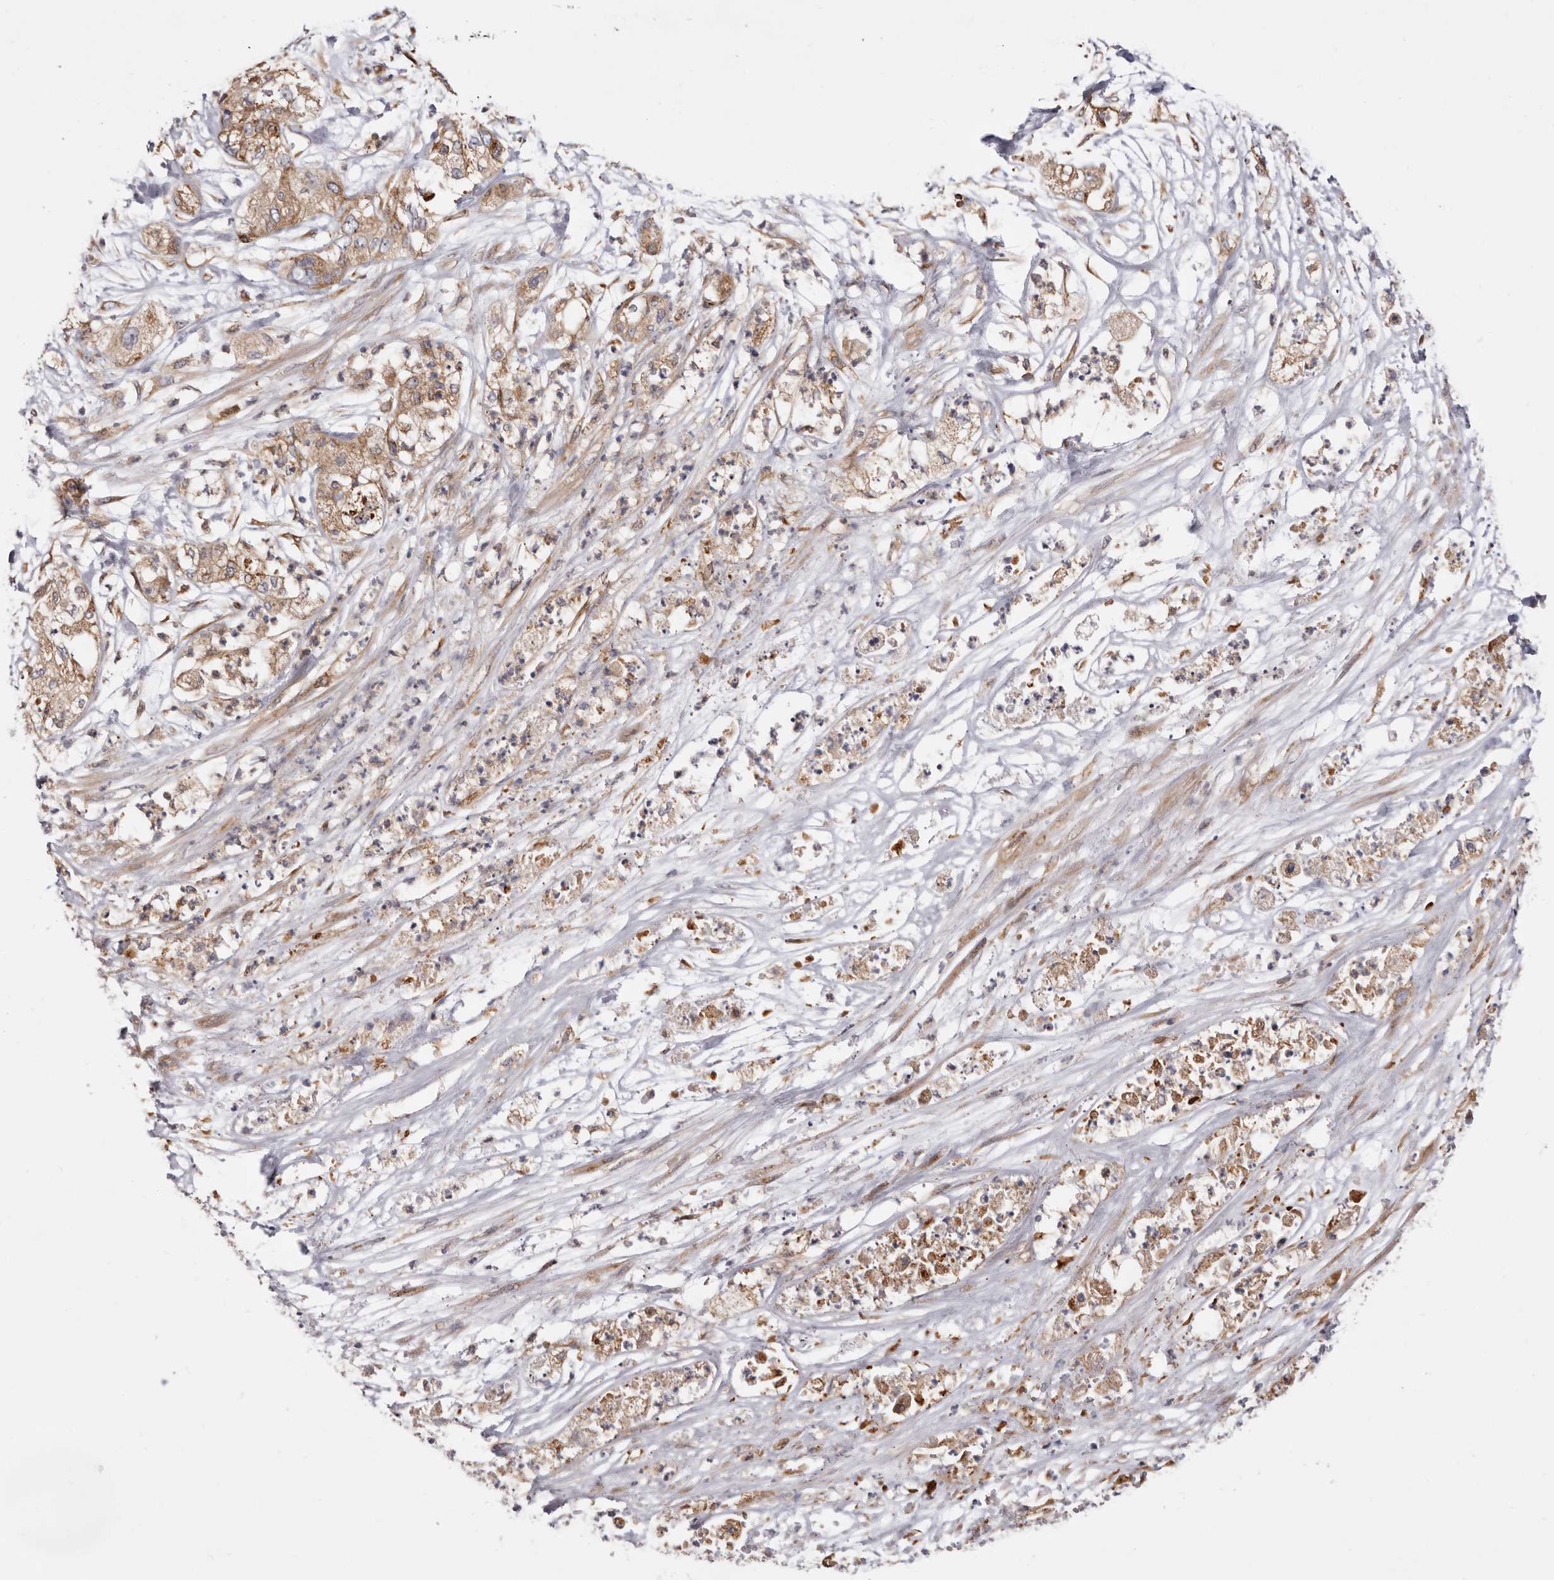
{"staining": {"intensity": "moderate", "quantity": ">75%", "location": "cytoplasmic/membranous"}, "tissue": "pancreatic cancer", "cell_type": "Tumor cells", "image_type": "cancer", "snomed": [{"axis": "morphology", "description": "Adenocarcinoma, NOS"}, {"axis": "topography", "description": "Pancreas"}], "caption": "A high-resolution image shows immunohistochemistry (IHC) staining of pancreatic adenocarcinoma, which shows moderate cytoplasmic/membranous expression in about >75% of tumor cells.", "gene": "COQ8B", "patient": {"sex": "female", "age": 78}}